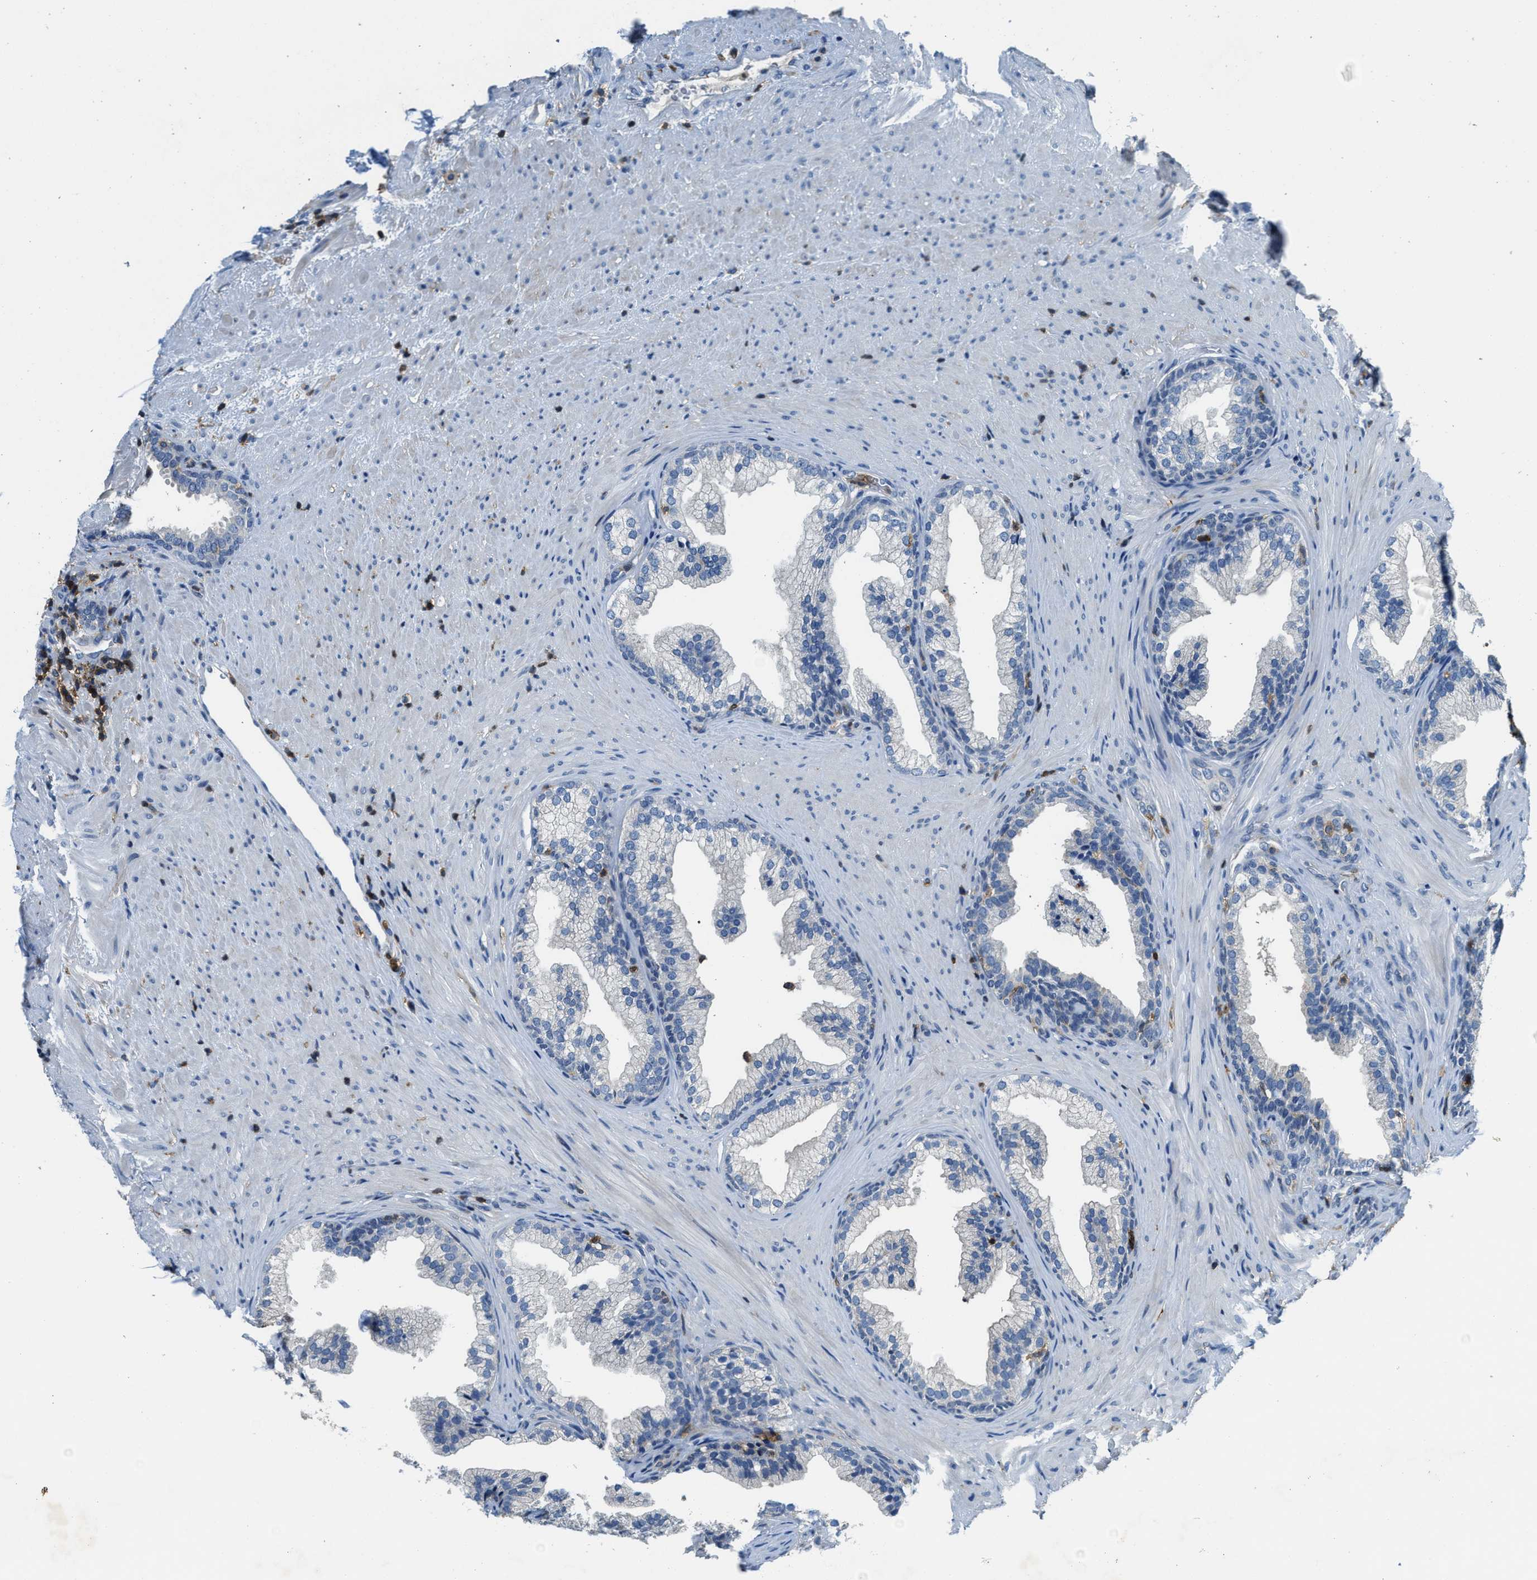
{"staining": {"intensity": "negative", "quantity": "none", "location": "none"}, "tissue": "prostate", "cell_type": "Glandular cells", "image_type": "normal", "snomed": [{"axis": "morphology", "description": "Normal tissue, NOS"}, {"axis": "topography", "description": "Prostate"}], "caption": "Immunohistochemistry micrograph of unremarkable prostate: prostate stained with DAB (3,3'-diaminobenzidine) displays no significant protein expression in glandular cells.", "gene": "MYO1G", "patient": {"sex": "male", "age": 76}}